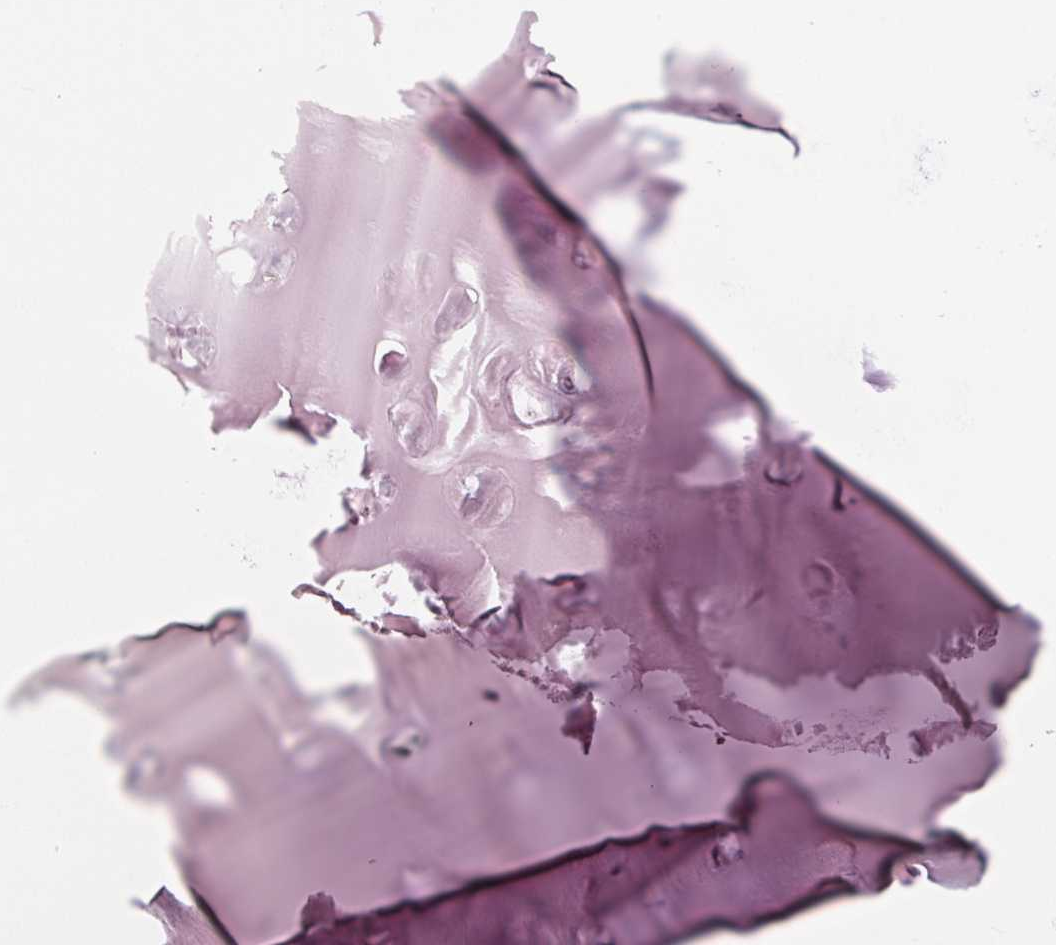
{"staining": {"intensity": "weak", "quantity": "25%-75%", "location": "nuclear"}, "tissue": "adipose tissue", "cell_type": "Adipocytes", "image_type": "normal", "snomed": [{"axis": "morphology", "description": "Normal tissue, NOS"}, {"axis": "morphology", "description": "Squamous cell carcinoma, NOS"}, {"axis": "topography", "description": "Cartilage tissue"}, {"axis": "topography", "description": "Head-Neck"}], "caption": "IHC image of unremarkable adipose tissue: human adipose tissue stained using immunohistochemistry exhibits low levels of weak protein expression localized specifically in the nuclear of adipocytes, appearing as a nuclear brown color.", "gene": "HIRIP3", "patient": {"sex": "male", "age": 57}}